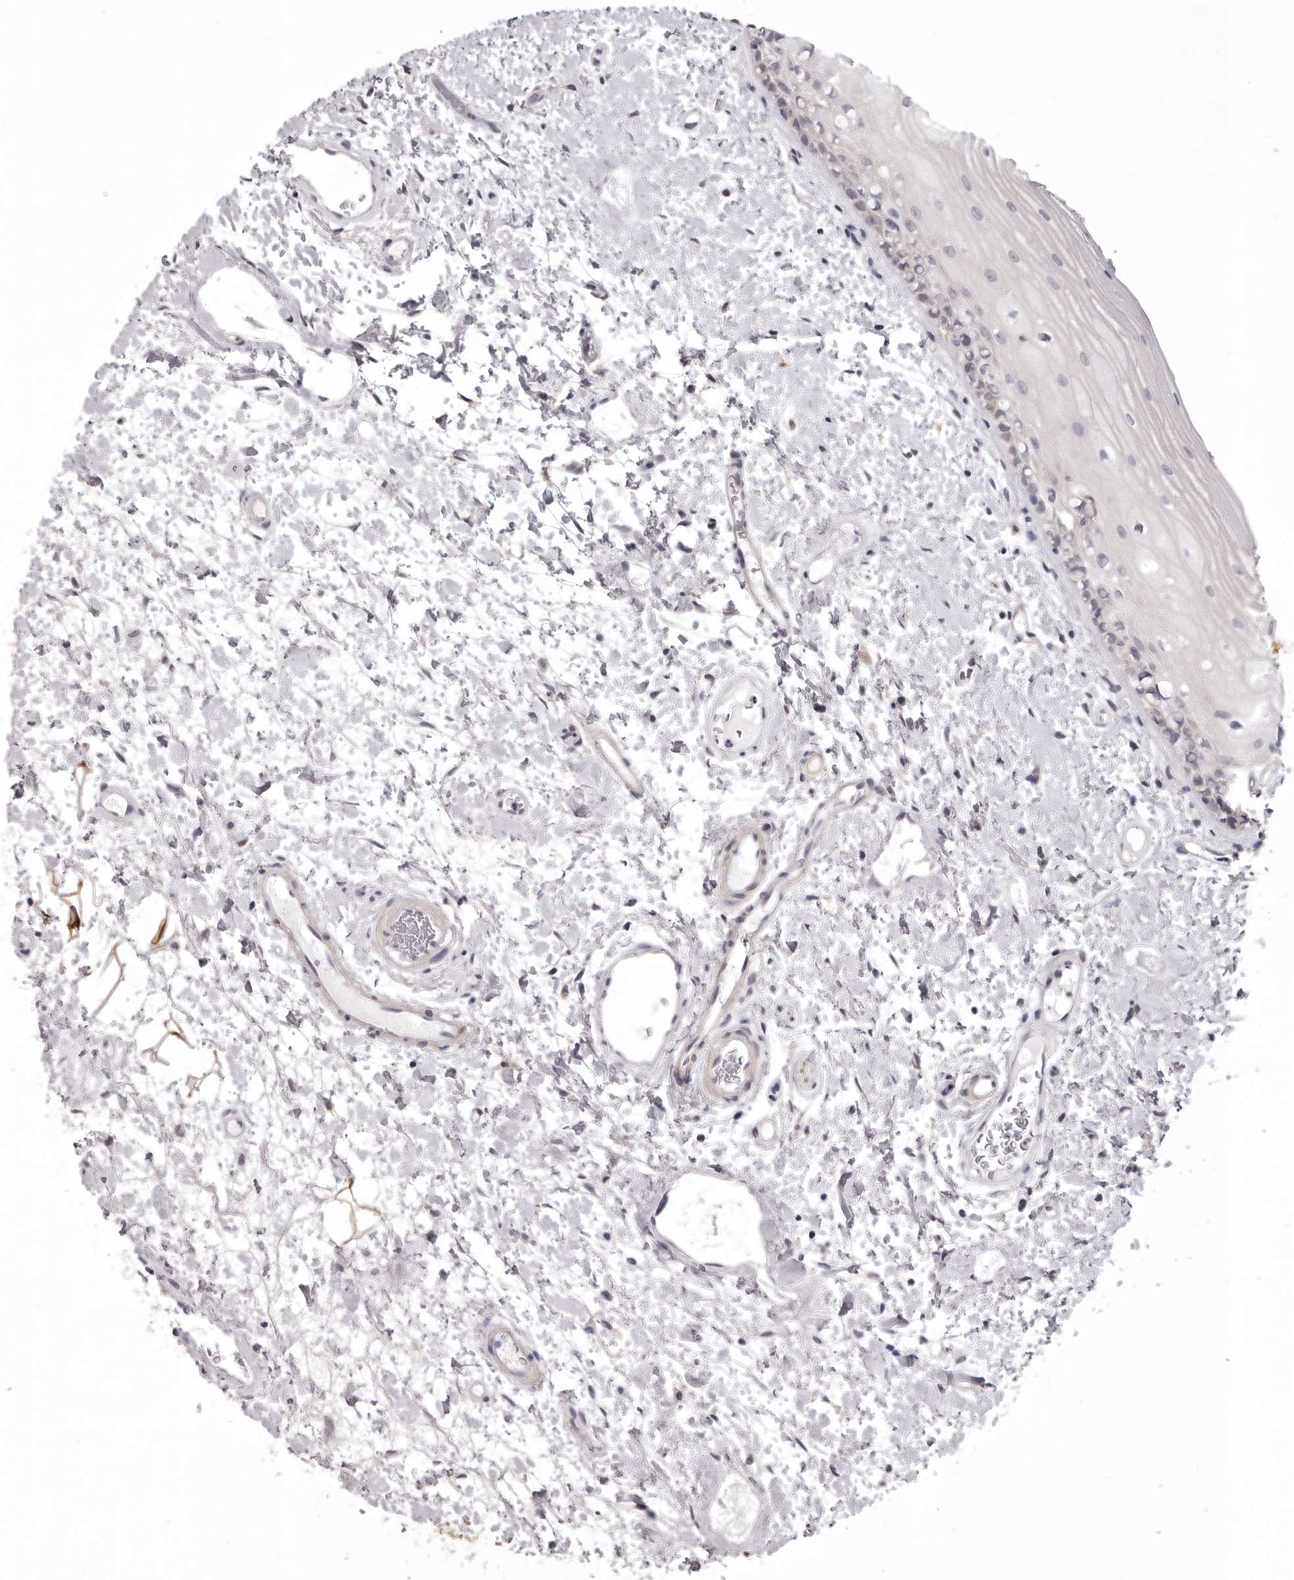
{"staining": {"intensity": "negative", "quantity": "none", "location": "none"}, "tissue": "oral mucosa", "cell_type": "Squamous epithelial cells", "image_type": "normal", "snomed": [{"axis": "morphology", "description": "Normal tissue, NOS"}, {"axis": "topography", "description": "Oral tissue"}], "caption": "There is no significant expression in squamous epithelial cells of oral mucosa. The staining was performed using DAB to visualize the protein expression in brown, while the nuclei were stained in blue with hematoxylin (Magnification: 20x).", "gene": "MDH1", "patient": {"sex": "female", "age": 76}}